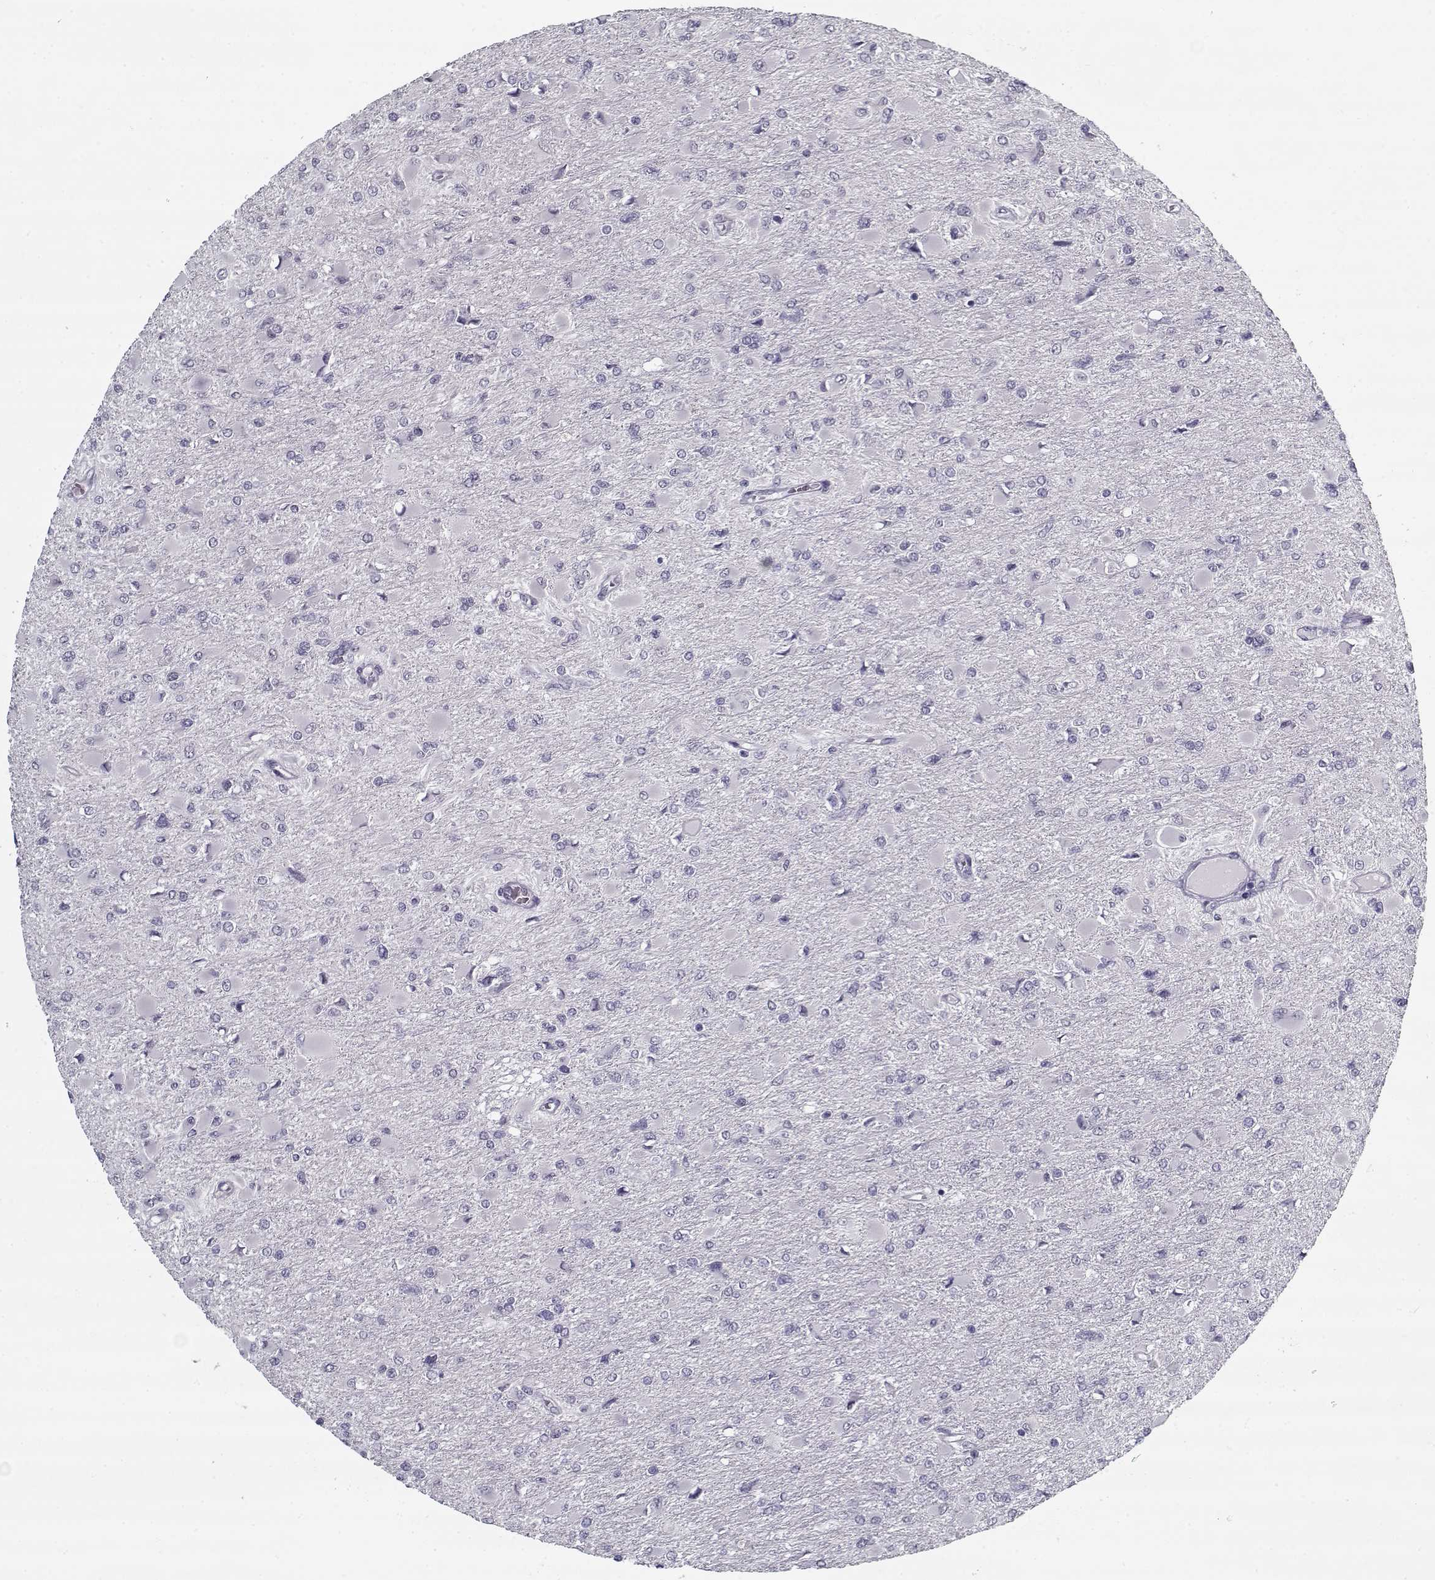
{"staining": {"intensity": "negative", "quantity": "none", "location": "none"}, "tissue": "glioma", "cell_type": "Tumor cells", "image_type": "cancer", "snomed": [{"axis": "morphology", "description": "Glioma, malignant, High grade"}, {"axis": "topography", "description": "Cerebral cortex"}], "caption": "Tumor cells show no significant positivity in malignant glioma (high-grade).", "gene": "RNF32", "patient": {"sex": "female", "age": 36}}